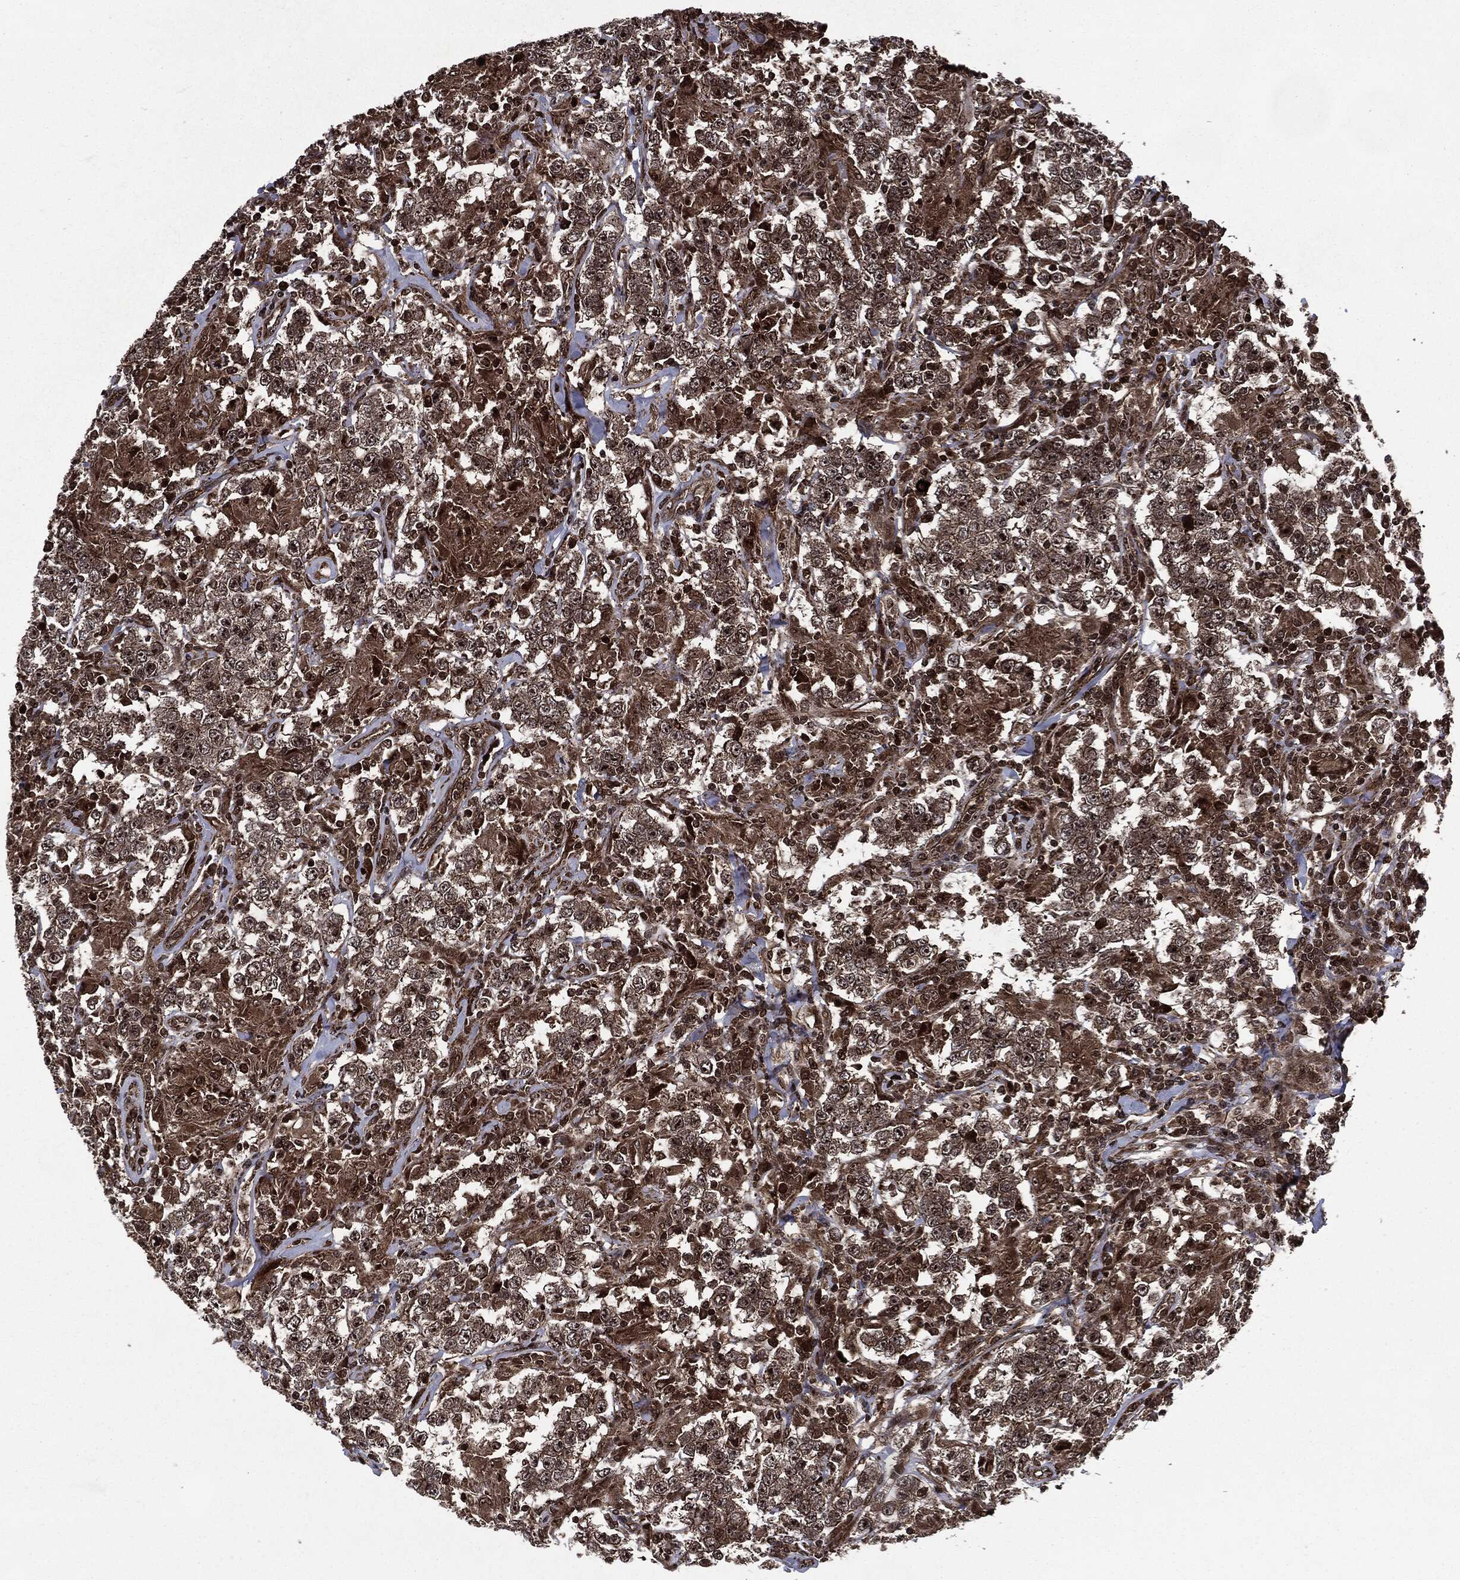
{"staining": {"intensity": "strong", "quantity": ">75%", "location": "cytoplasmic/membranous,nuclear"}, "tissue": "testis cancer", "cell_type": "Tumor cells", "image_type": "cancer", "snomed": [{"axis": "morphology", "description": "Seminoma, NOS"}, {"axis": "morphology", "description": "Carcinoma, Embryonal, NOS"}, {"axis": "topography", "description": "Testis"}], "caption": "Approximately >75% of tumor cells in human testis seminoma demonstrate strong cytoplasmic/membranous and nuclear protein staining as visualized by brown immunohistochemical staining.", "gene": "CARD6", "patient": {"sex": "male", "age": 41}}